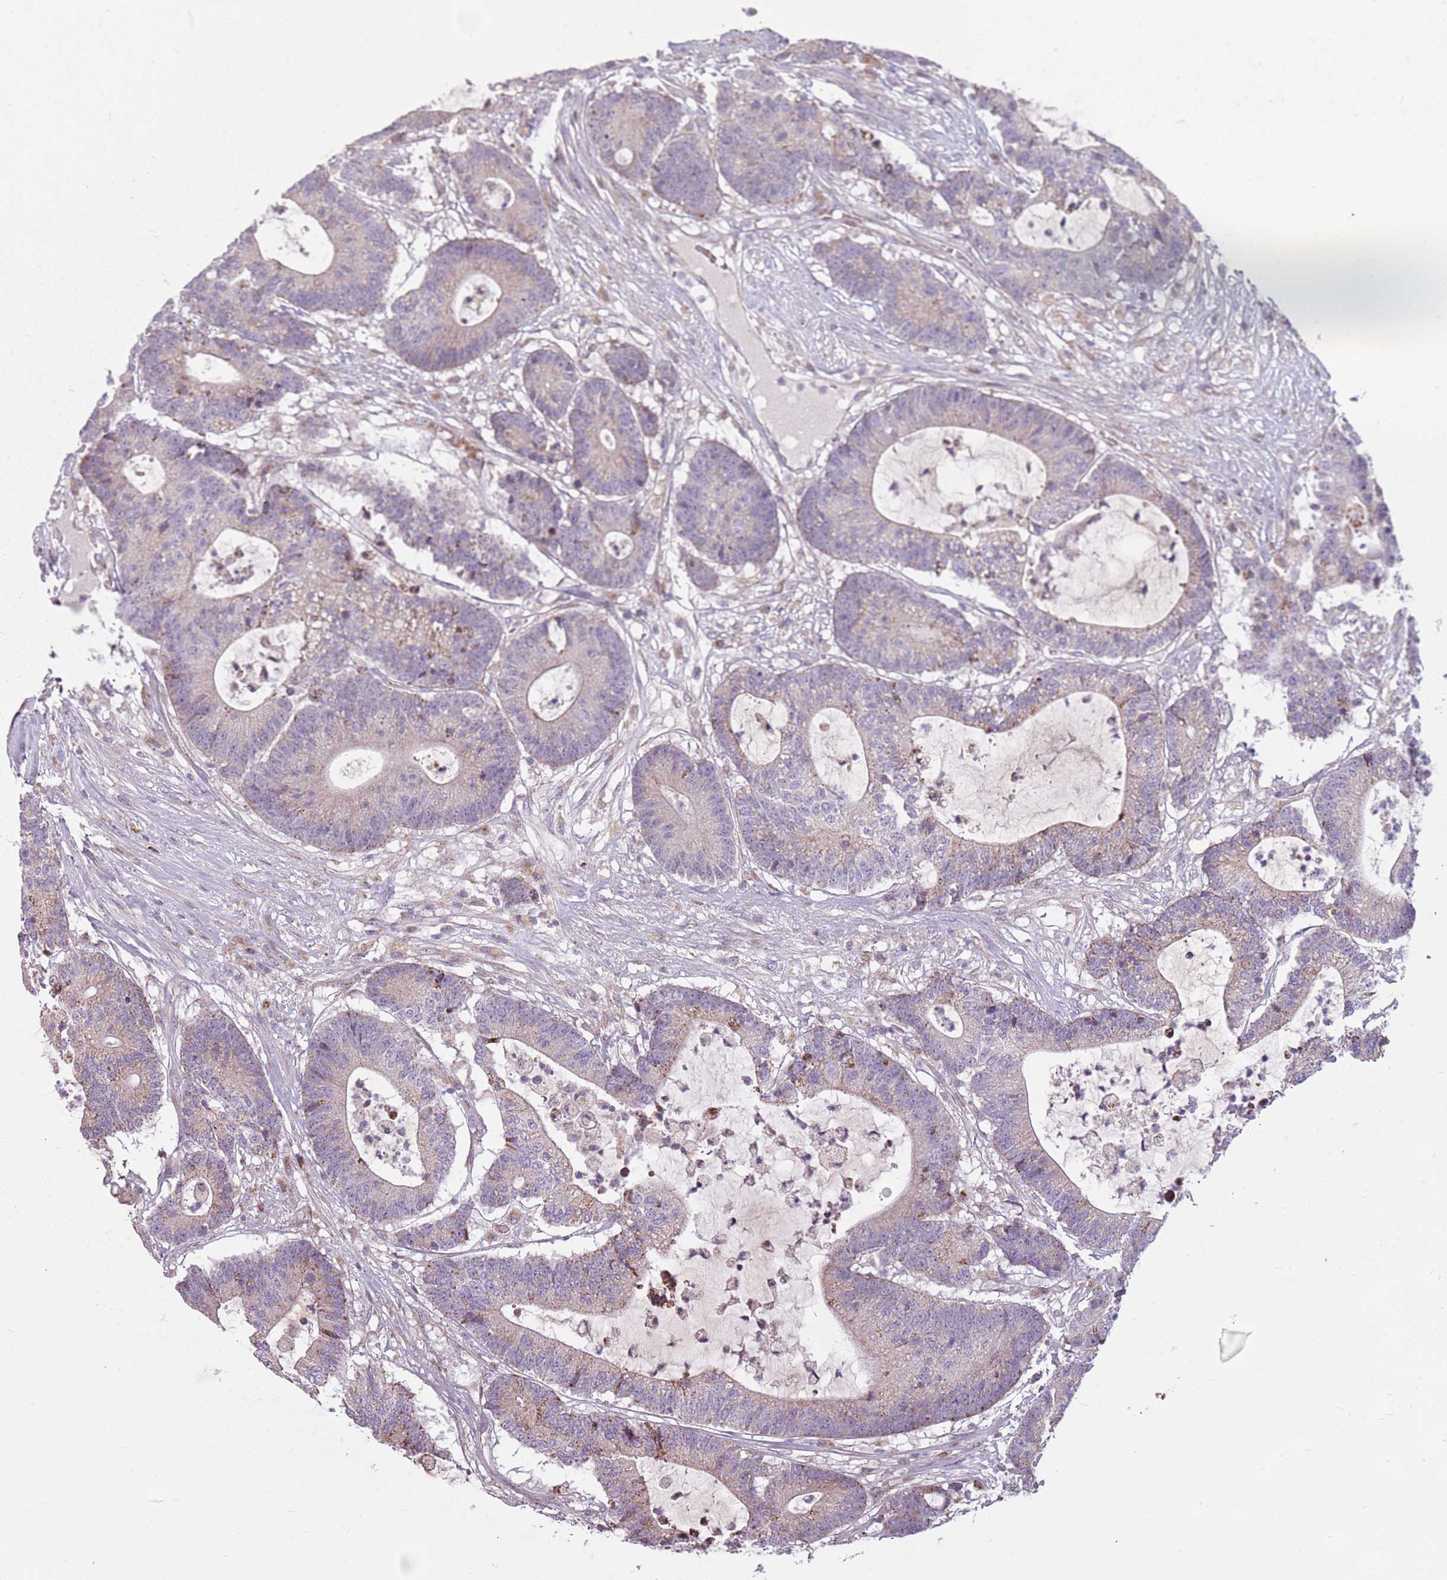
{"staining": {"intensity": "moderate", "quantity": "<25%", "location": "cytoplasmic/membranous"}, "tissue": "colorectal cancer", "cell_type": "Tumor cells", "image_type": "cancer", "snomed": [{"axis": "morphology", "description": "Adenocarcinoma, NOS"}, {"axis": "topography", "description": "Colon"}], "caption": "High-magnification brightfield microscopy of colorectal cancer stained with DAB (3,3'-diaminobenzidine) (brown) and counterstained with hematoxylin (blue). tumor cells exhibit moderate cytoplasmic/membranous expression is appreciated in approximately<25% of cells.", "gene": "ZNF530", "patient": {"sex": "female", "age": 84}}